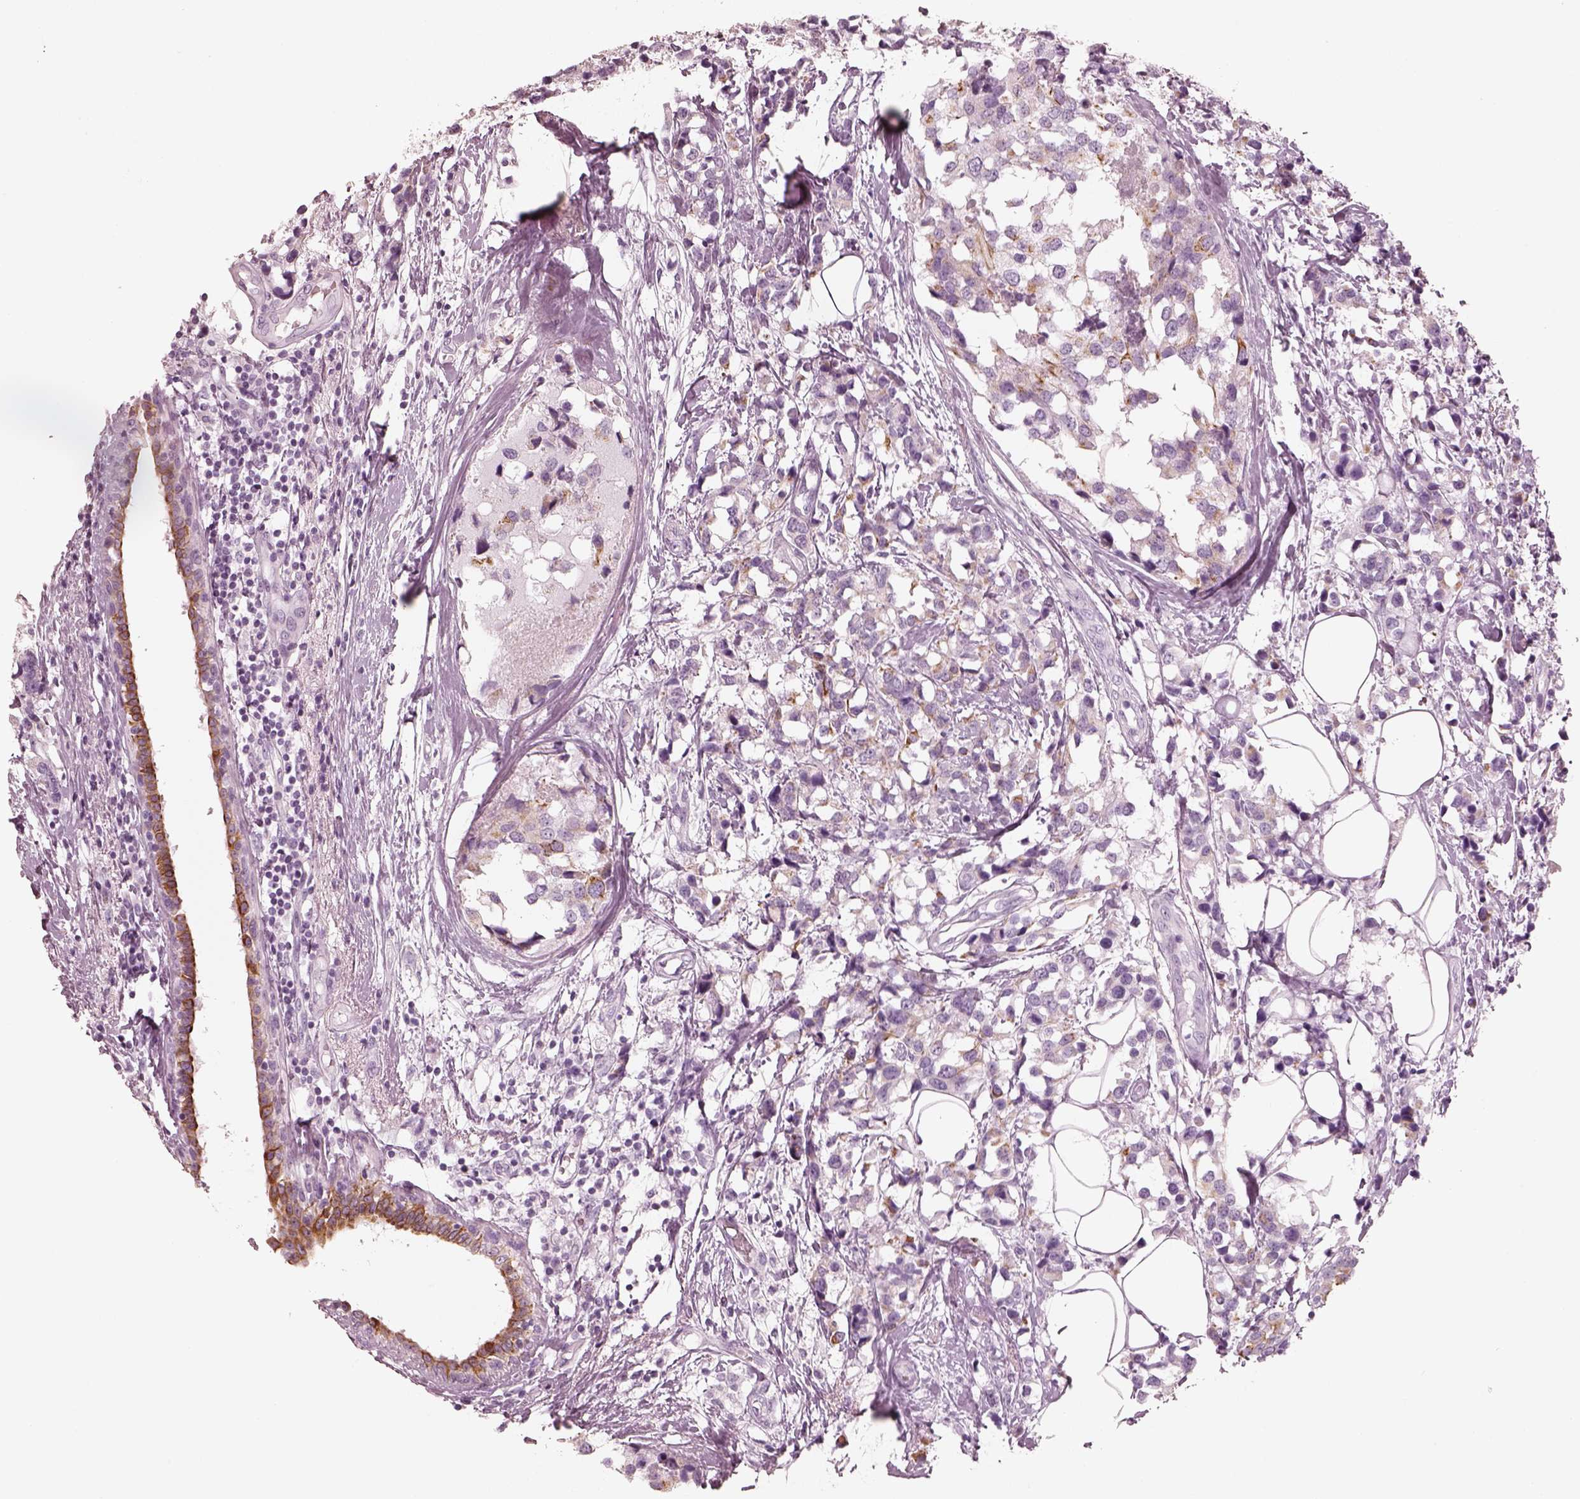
{"staining": {"intensity": "weak", "quantity": "<25%", "location": "cytoplasmic/membranous"}, "tissue": "breast cancer", "cell_type": "Tumor cells", "image_type": "cancer", "snomed": [{"axis": "morphology", "description": "Lobular carcinoma"}, {"axis": "topography", "description": "Breast"}], "caption": "Image shows no significant protein positivity in tumor cells of breast cancer.", "gene": "PON3", "patient": {"sex": "female", "age": 59}}